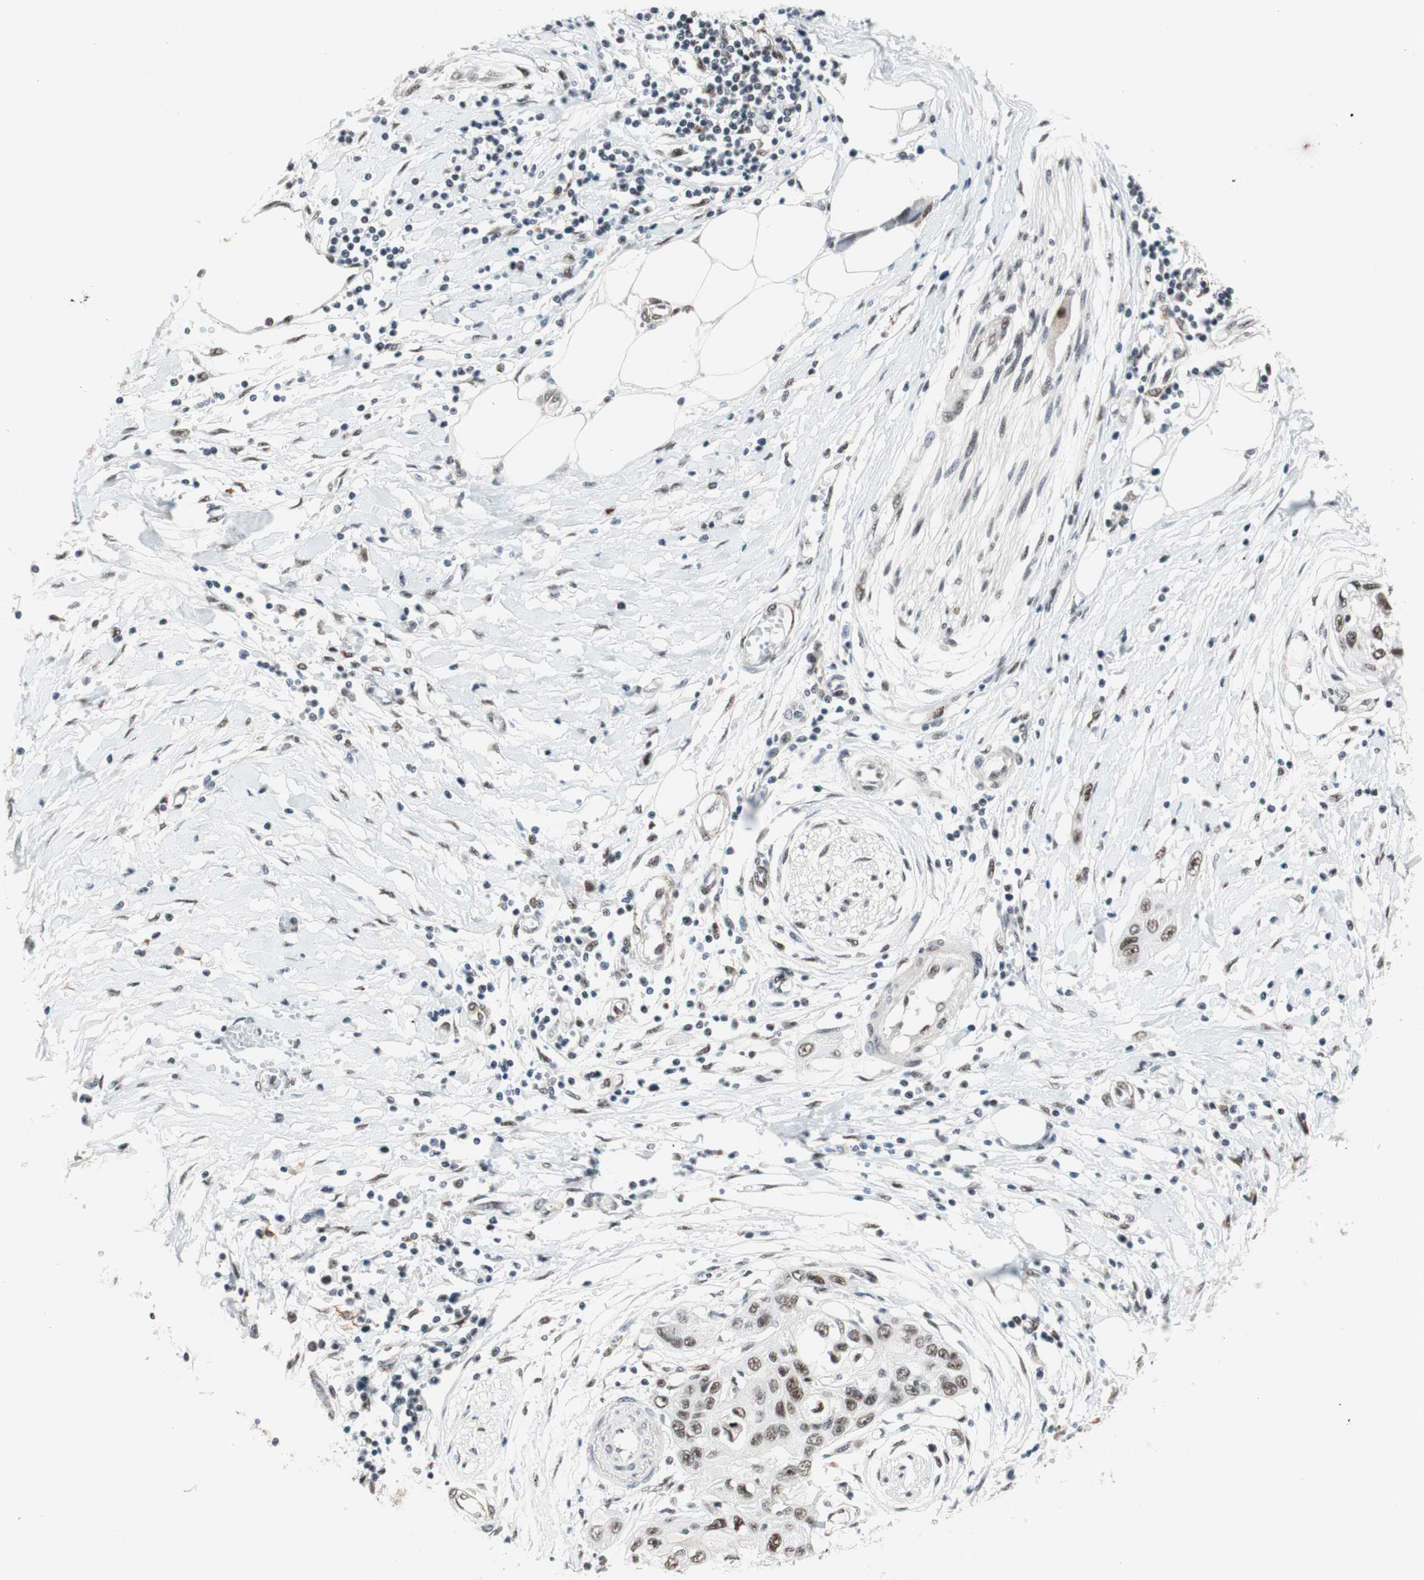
{"staining": {"intensity": "moderate", "quantity": "25%-75%", "location": "nuclear"}, "tissue": "pancreatic cancer", "cell_type": "Tumor cells", "image_type": "cancer", "snomed": [{"axis": "morphology", "description": "Adenocarcinoma, NOS"}, {"axis": "topography", "description": "Pancreas"}], "caption": "IHC of pancreatic cancer (adenocarcinoma) reveals medium levels of moderate nuclear staining in approximately 25%-75% of tumor cells.", "gene": "PRPF19", "patient": {"sex": "female", "age": 70}}